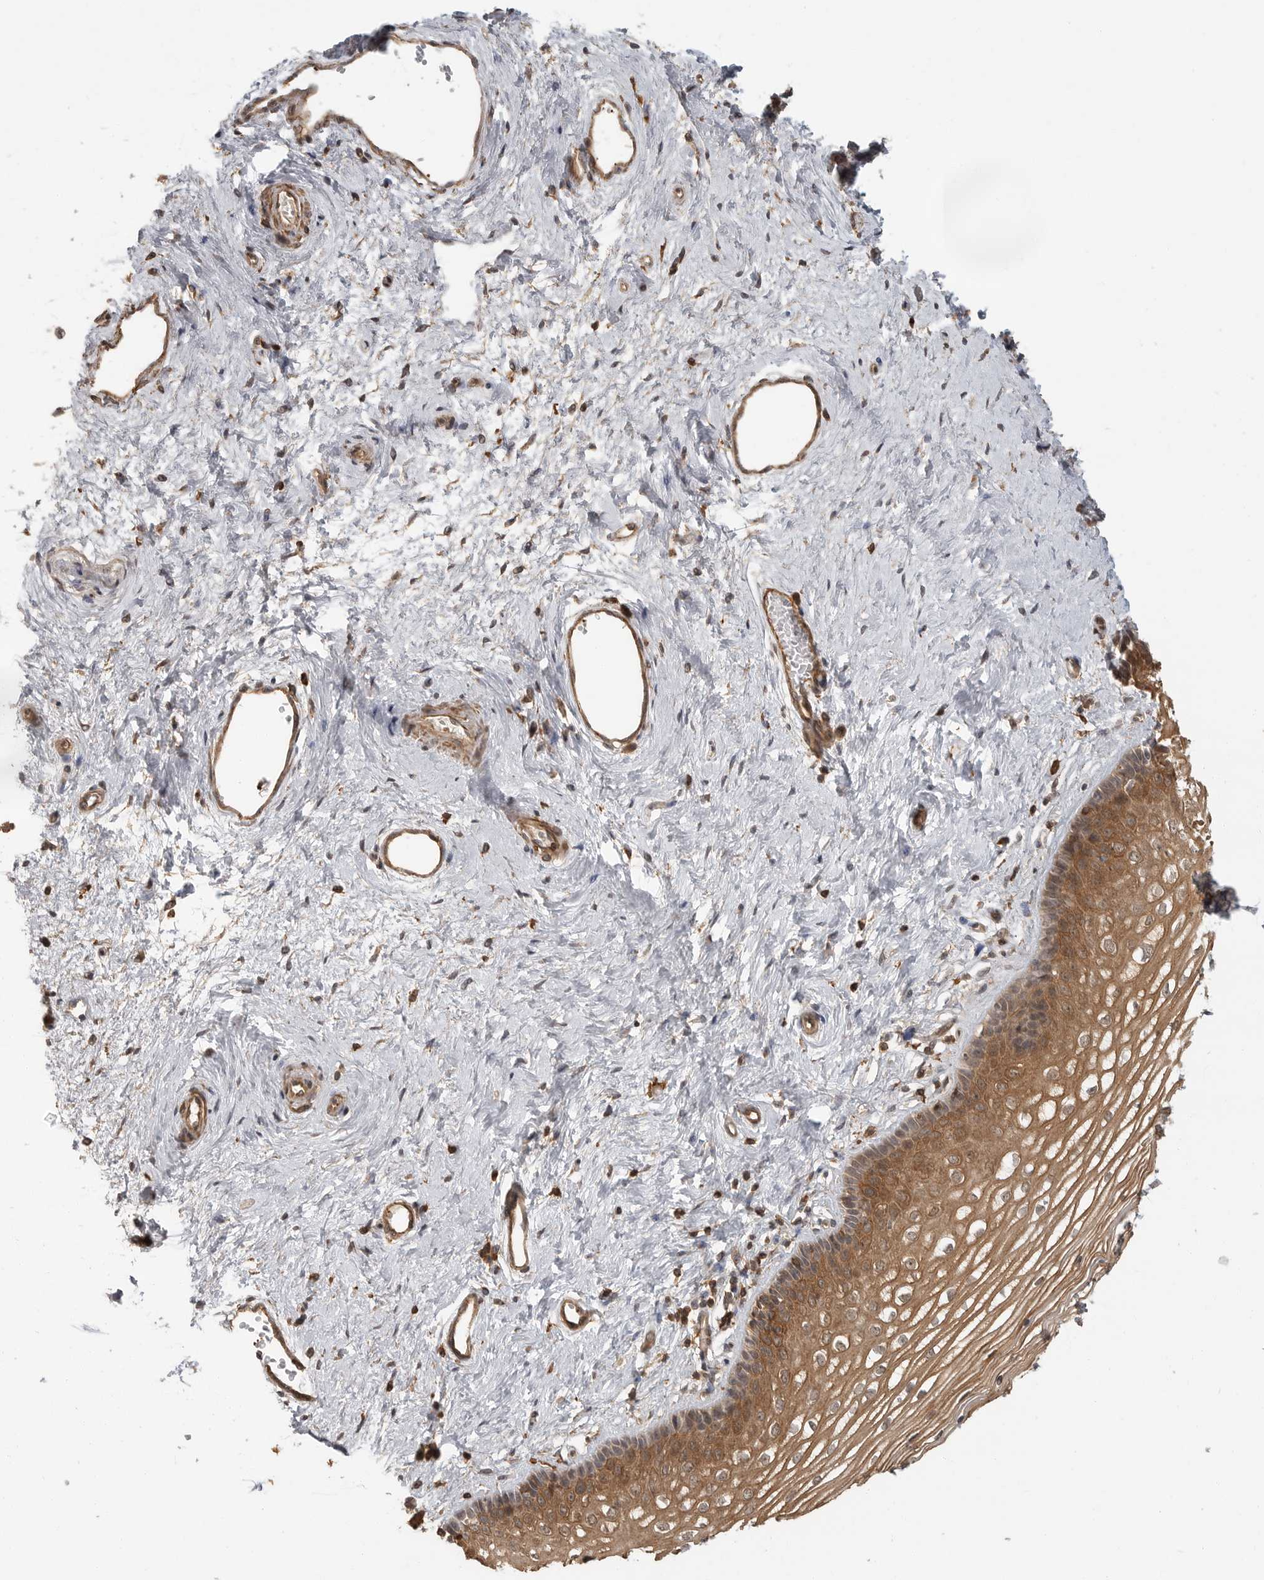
{"staining": {"intensity": "moderate", "quantity": ">75%", "location": "cytoplasmic/membranous,nuclear"}, "tissue": "vagina", "cell_type": "Squamous epithelial cells", "image_type": "normal", "snomed": [{"axis": "morphology", "description": "Normal tissue, NOS"}, {"axis": "topography", "description": "Vagina"}], "caption": "IHC of unremarkable human vagina displays medium levels of moderate cytoplasmic/membranous,nuclear staining in approximately >75% of squamous epithelial cells.", "gene": "ERN1", "patient": {"sex": "female", "age": 46}}